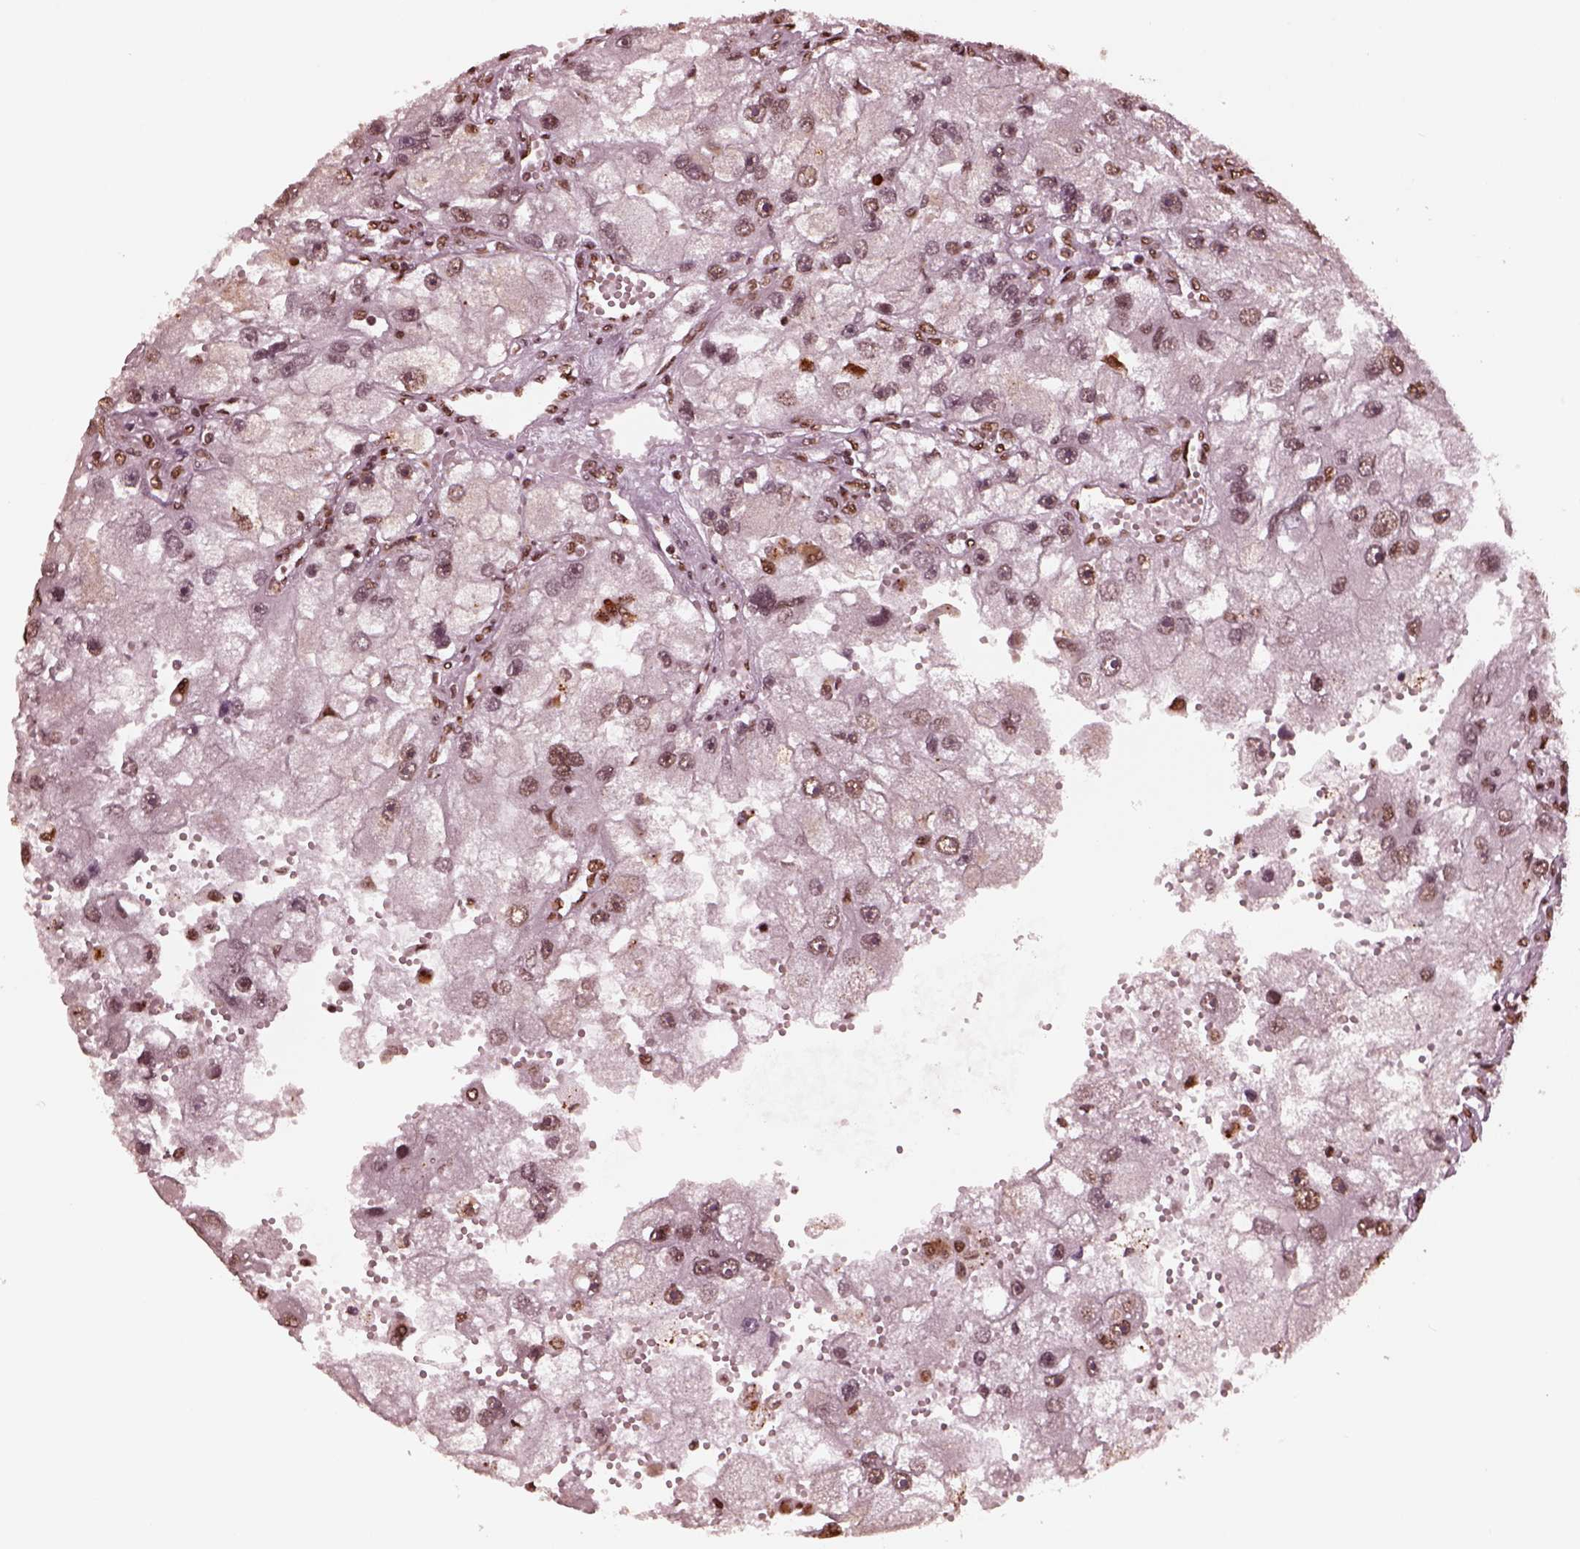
{"staining": {"intensity": "moderate", "quantity": "25%-75%", "location": "nuclear"}, "tissue": "renal cancer", "cell_type": "Tumor cells", "image_type": "cancer", "snomed": [{"axis": "morphology", "description": "Adenocarcinoma, NOS"}, {"axis": "topography", "description": "Kidney"}], "caption": "Tumor cells demonstrate medium levels of moderate nuclear expression in approximately 25%-75% of cells in renal cancer. The staining was performed using DAB, with brown indicating positive protein expression. Nuclei are stained blue with hematoxylin.", "gene": "NSD1", "patient": {"sex": "male", "age": 63}}